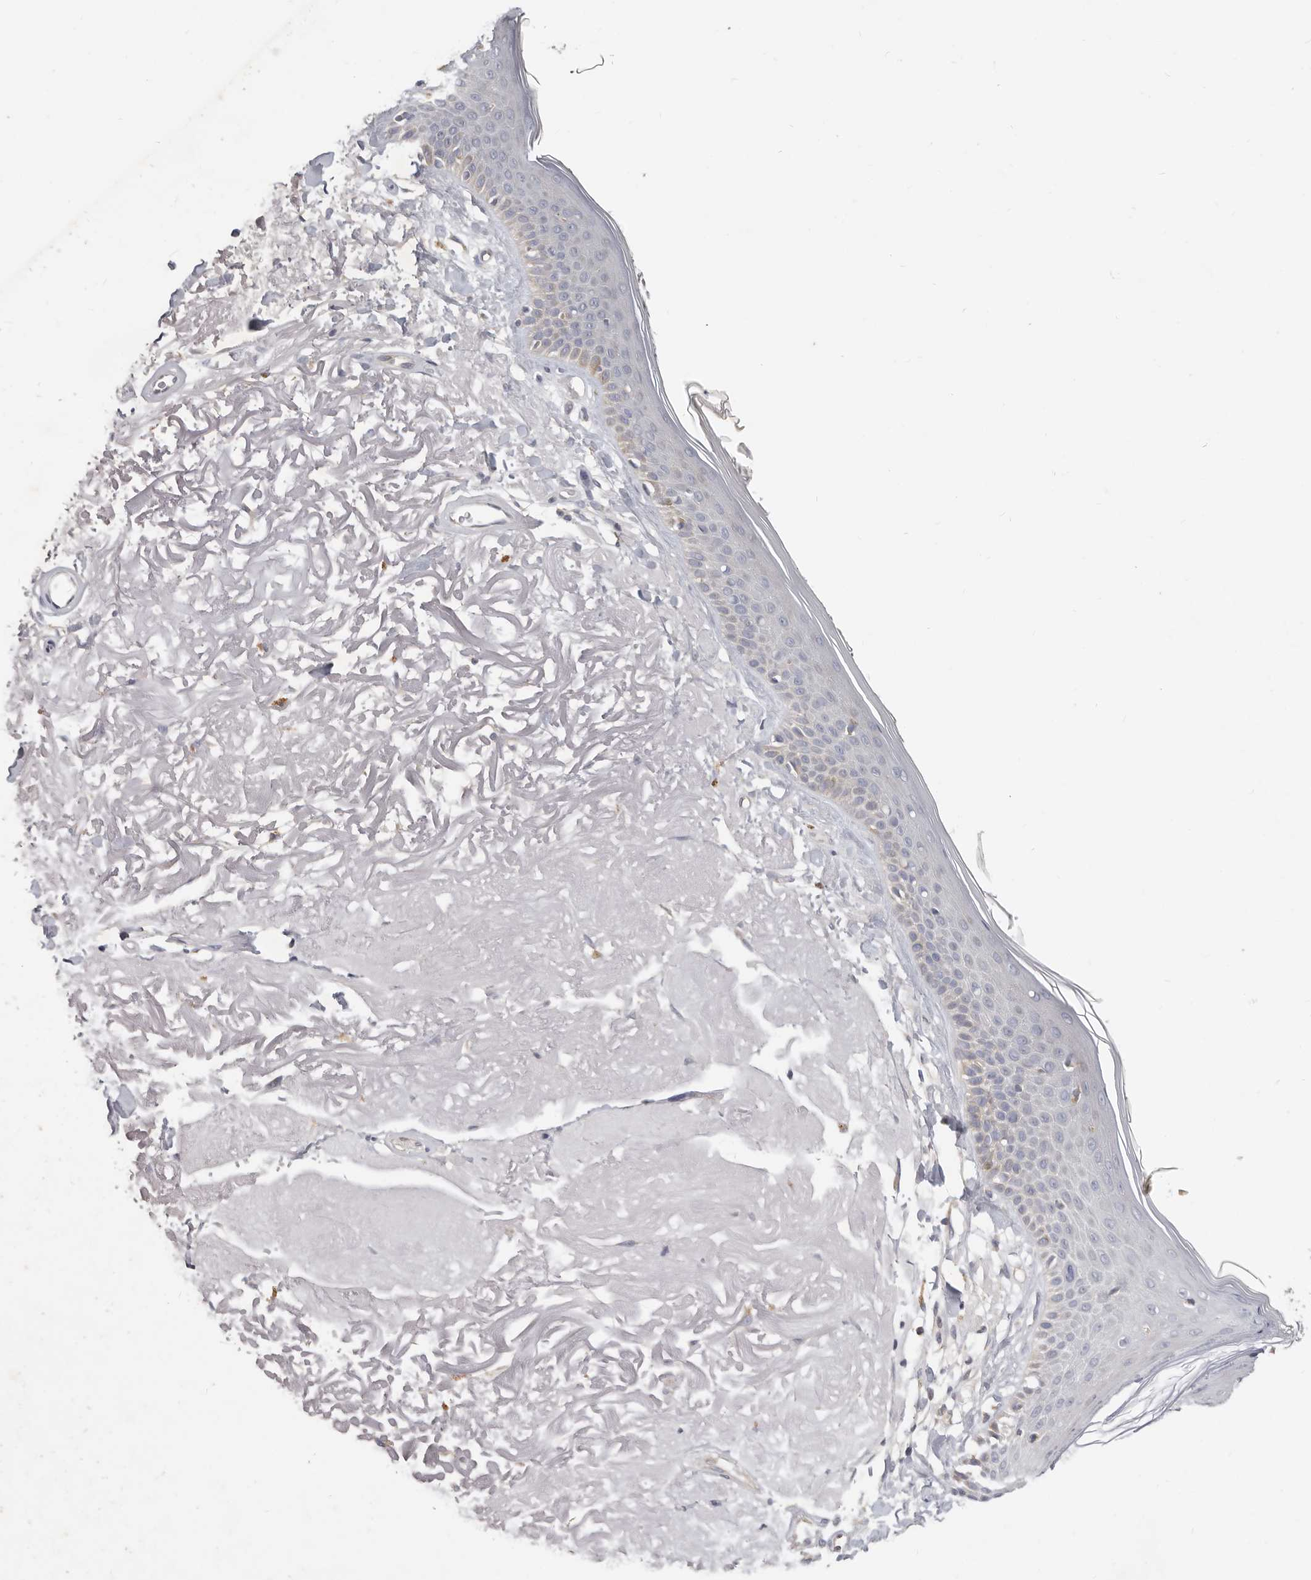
{"staining": {"intensity": "negative", "quantity": "none", "location": "none"}, "tissue": "skin", "cell_type": "Fibroblasts", "image_type": "normal", "snomed": [{"axis": "morphology", "description": "Normal tissue, NOS"}, {"axis": "topography", "description": "Skin"}, {"axis": "topography", "description": "Skeletal muscle"}], "caption": "Immunohistochemistry (IHC) histopathology image of normal skin: human skin stained with DAB displays no significant protein expression in fibroblasts.", "gene": "TFB2M", "patient": {"sex": "male", "age": 83}}